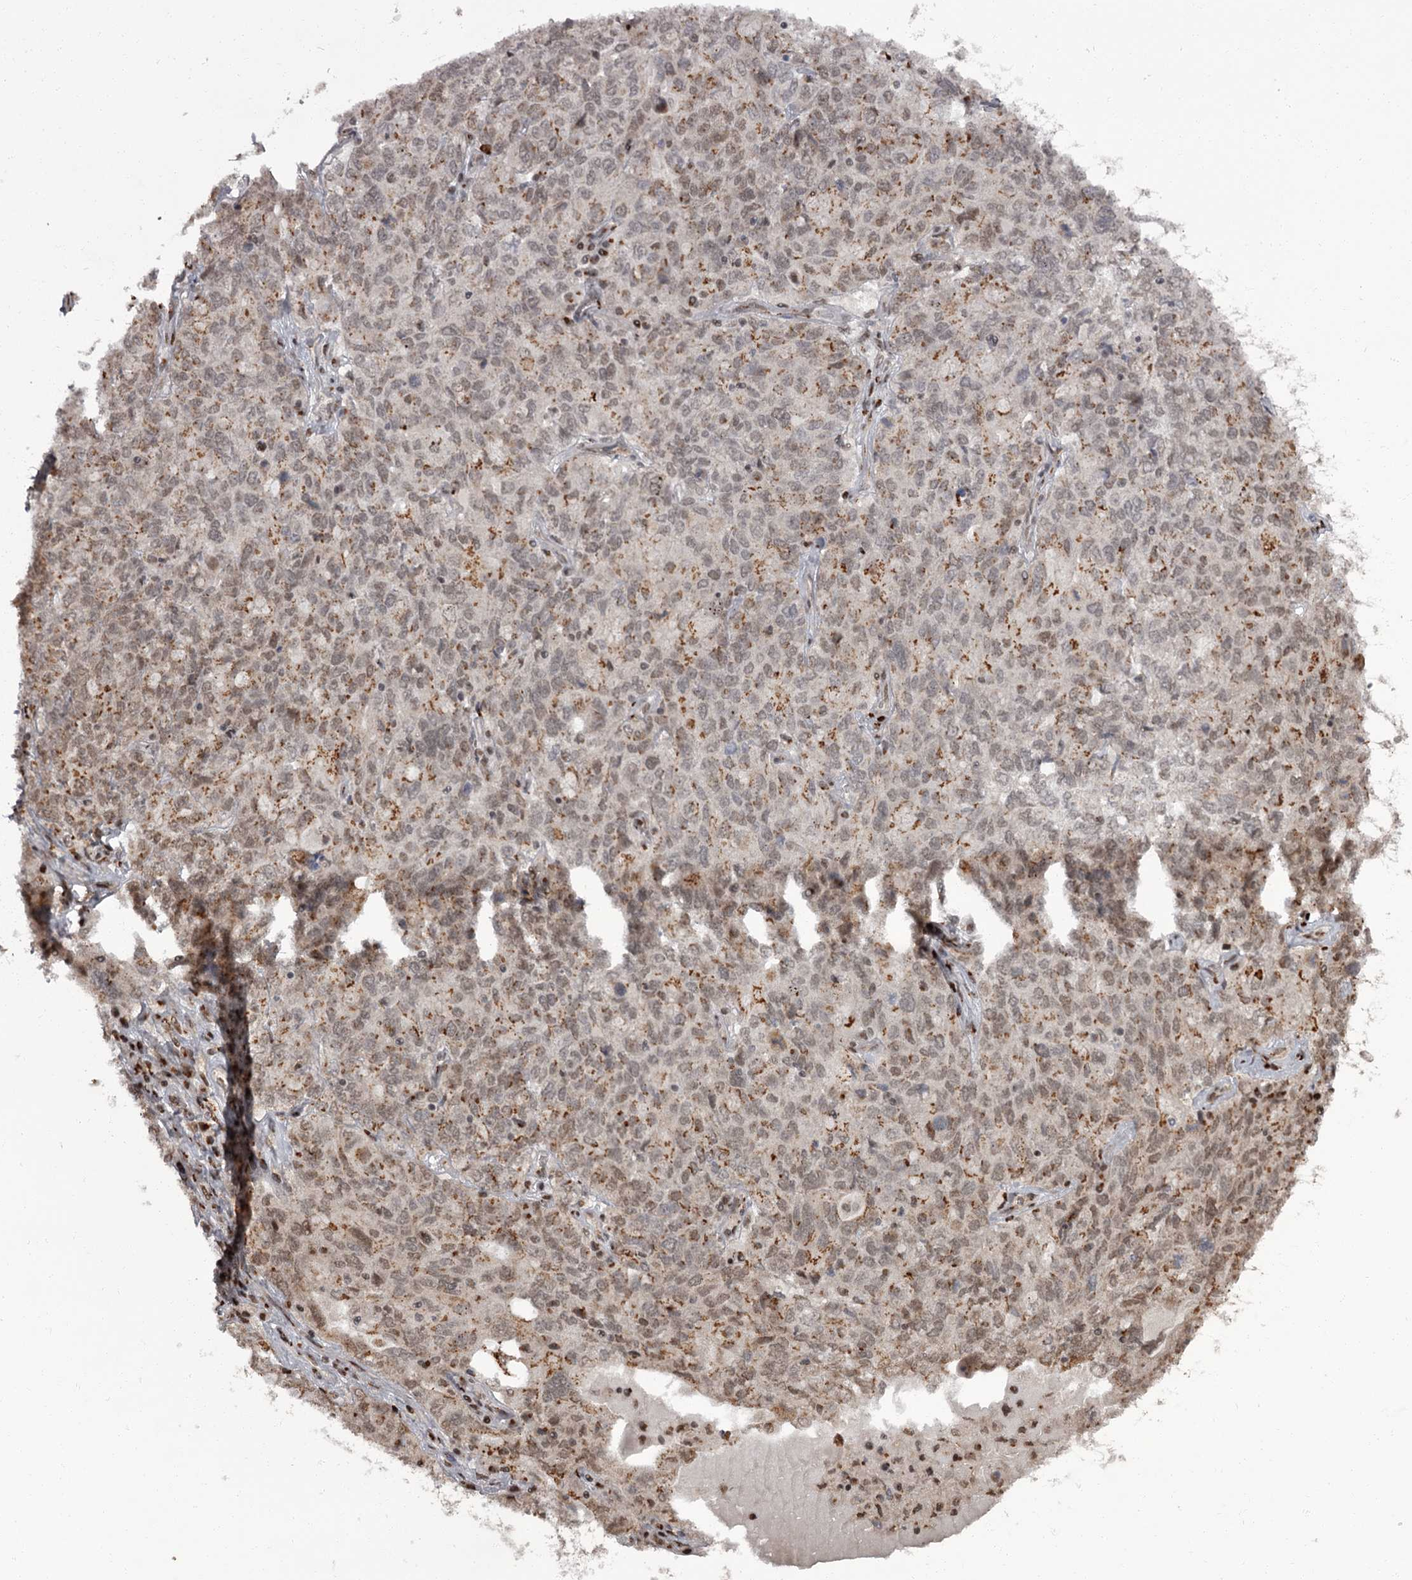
{"staining": {"intensity": "weak", "quantity": ">75%", "location": "nuclear"}, "tissue": "ovarian cancer", "cell_type": "Tumor cells", "image_type": "cancer", "snomed": [{"axis": "morphology", "description": "Carcinoma, endometroid"}, {"axis": "topography", "description": "Ovary"}], "caption": "IHC histopathology image of neoplastic tissue: human ovarian cancer (endometroid carcinoma) stained using IHC demonstrates low levels of weak protein expression localized specifically in the nuclear of tumor cells, appearing as a nuclear brown color.", "gene": "CEP83", "patient": {"sex": "female", "age": 62}}